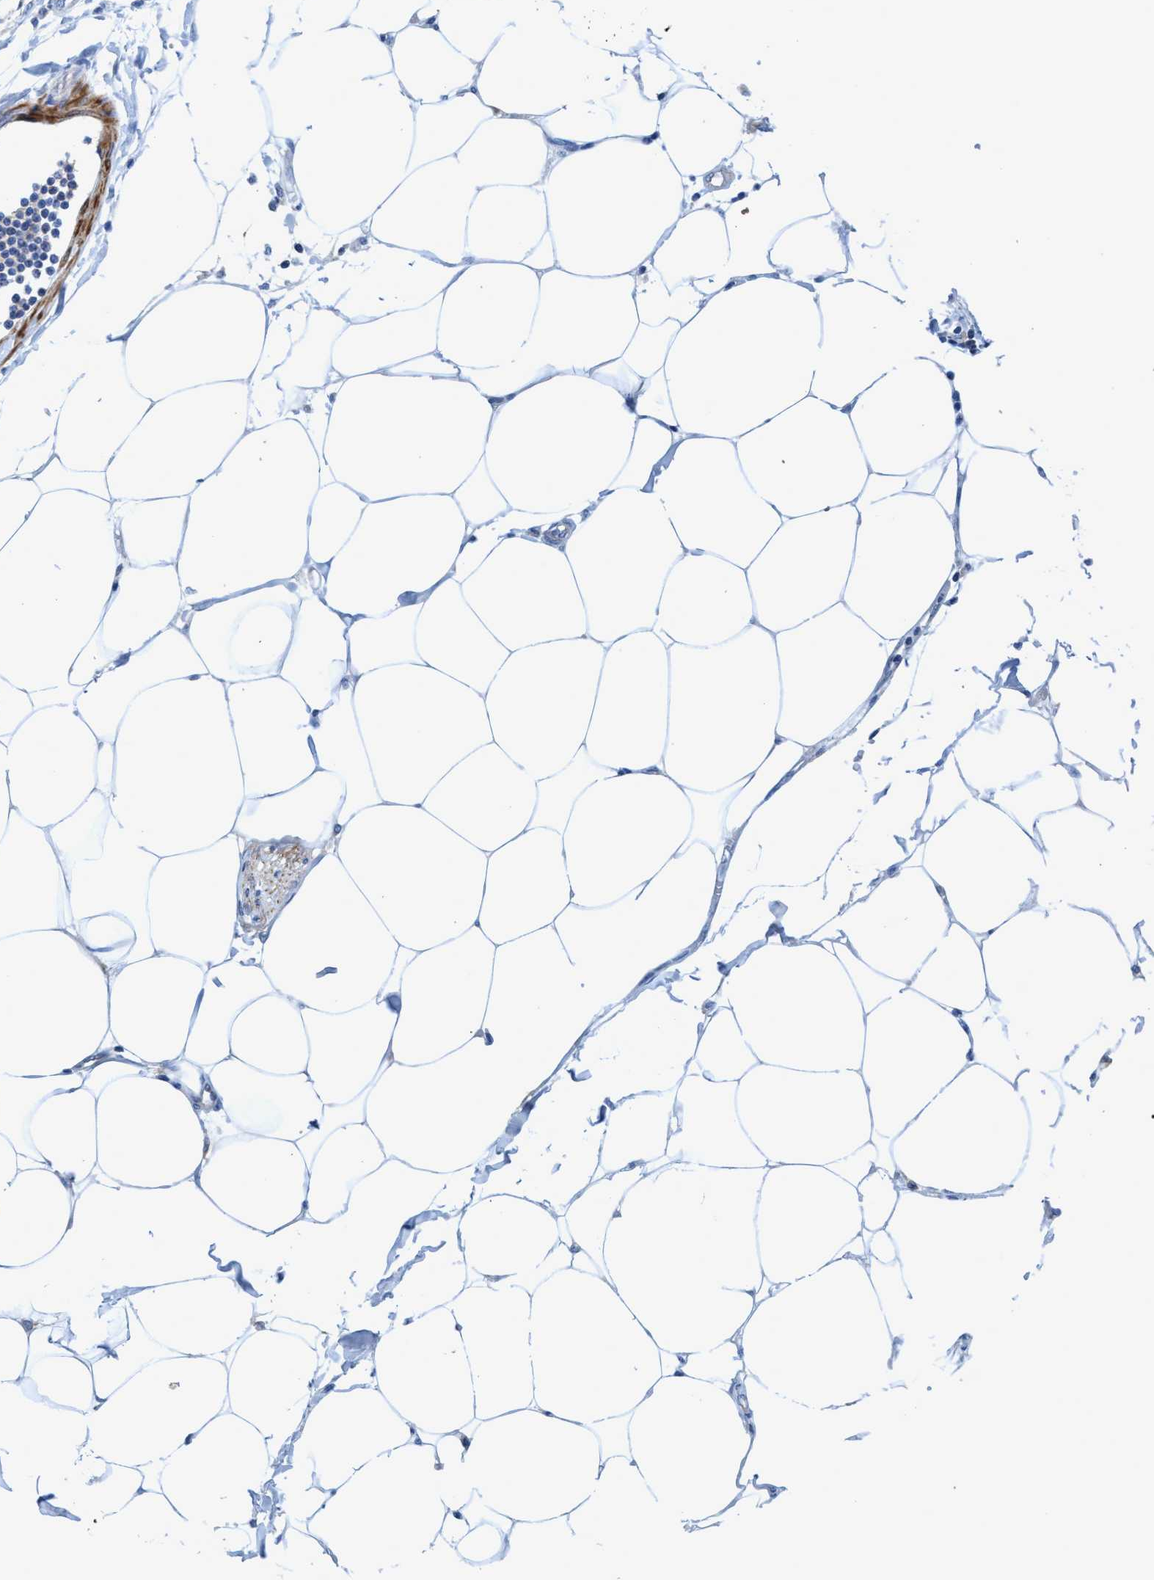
{"staining": {"intensity": "negative", "quantity": "none", "location": "none"}, "tissue": "adipose tissue", "cell_type": "Adipocytes", "image_type": "normal", "snomed": [{"axis": "morphology", "description": "Normal tissue, NOS"}, {"axis": "morphology", "description": "Adenocarcinoma, NOS"}, {"axis": "topography", "description": "Colon"}, {"axis": "topography", "description": "Peripheral nerve tissue"}], "caption": "DAB (3,3'-diaminobenzidine) immunohistochemical staining of unremarkable adipose tissue reveals no significant staining in adipocytes.", "gene": "GULP1", "patient": {"sex": "male", "age": 14}}